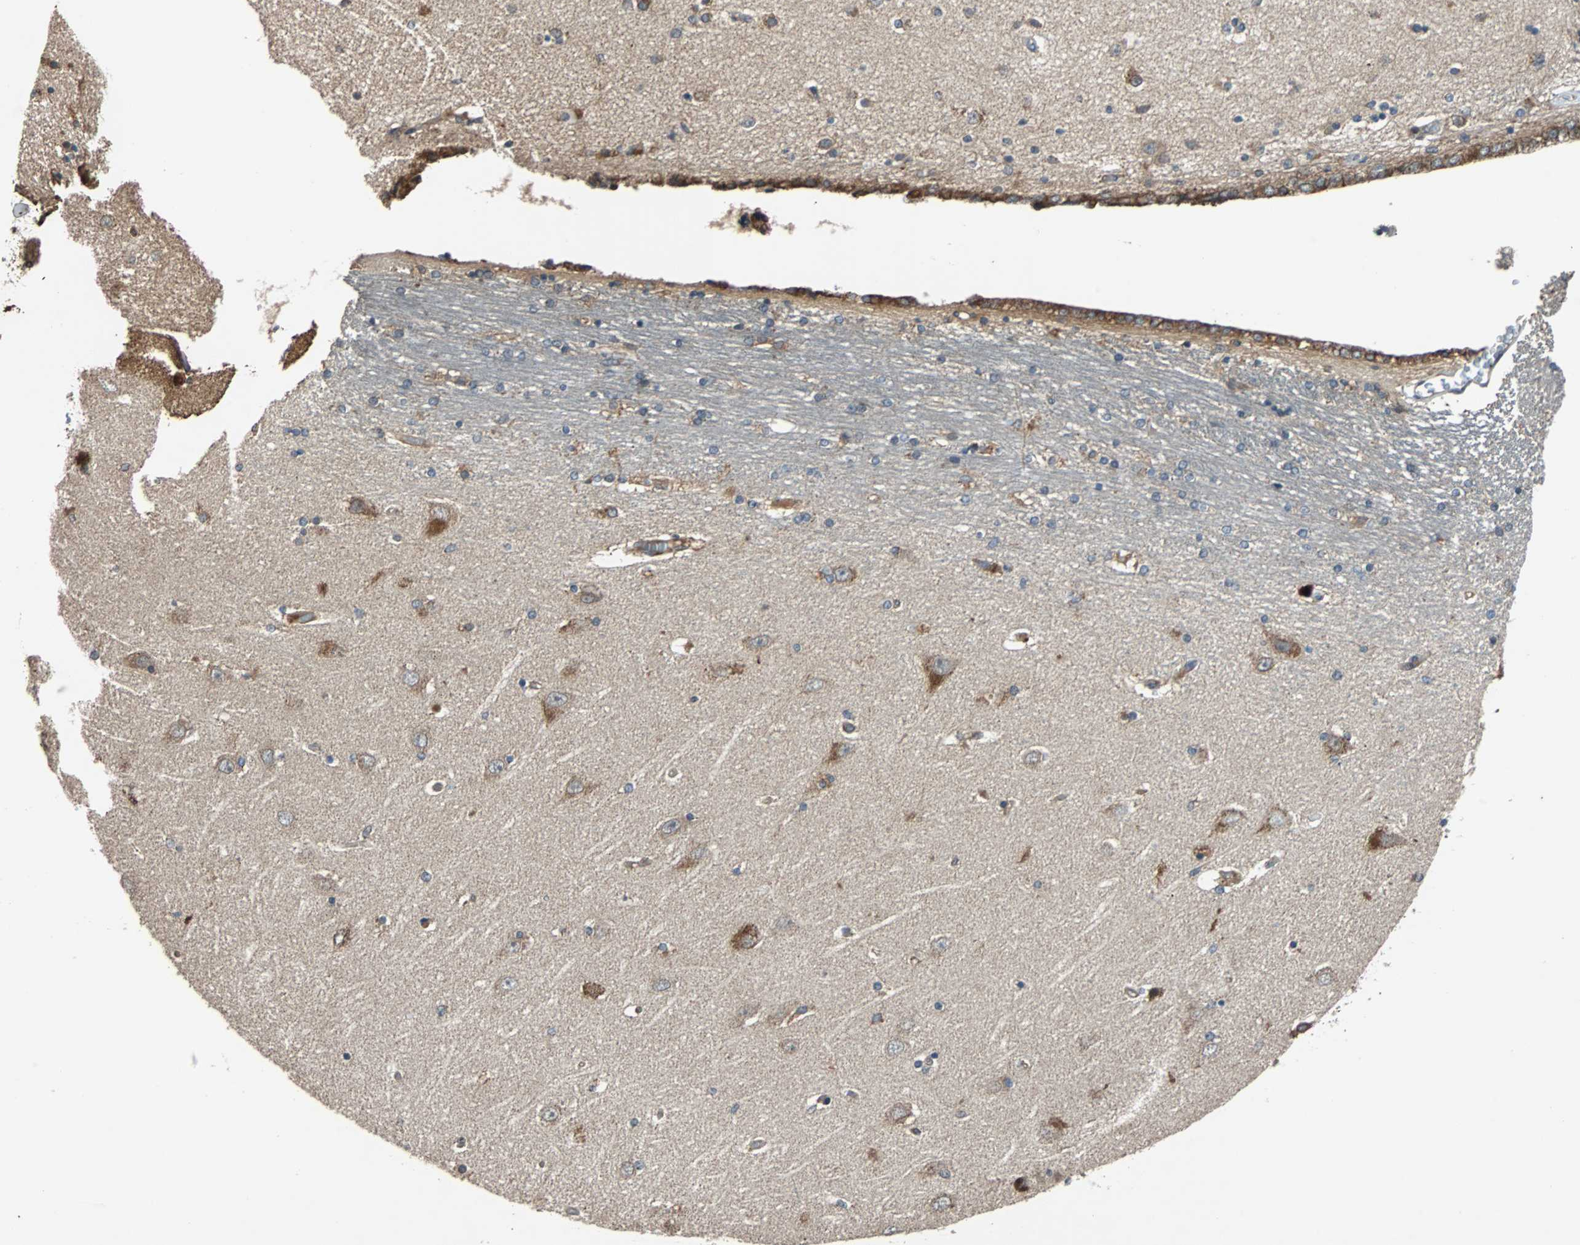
{"staining": {"intensity": "moderate", "quantity": "25%-75%", "location": "cytoplasmic/membranous"}, "tissue": "hippocampus", "cell_type": "Glial cells", "image_type": "normal", "snomed": [{"axis": "morphology", "description": "Normal tissue, NOS"}, {"axis": "topography", "description": "Hippocampus"}], "caption": "Protein expression analysis of normal hippocampus shows moderate cytoplasmic/membranous staining in approximately 25%-75% of glial cells.", "gene": "ACTR3", "patient": {"sex": "female", "age": 54}}